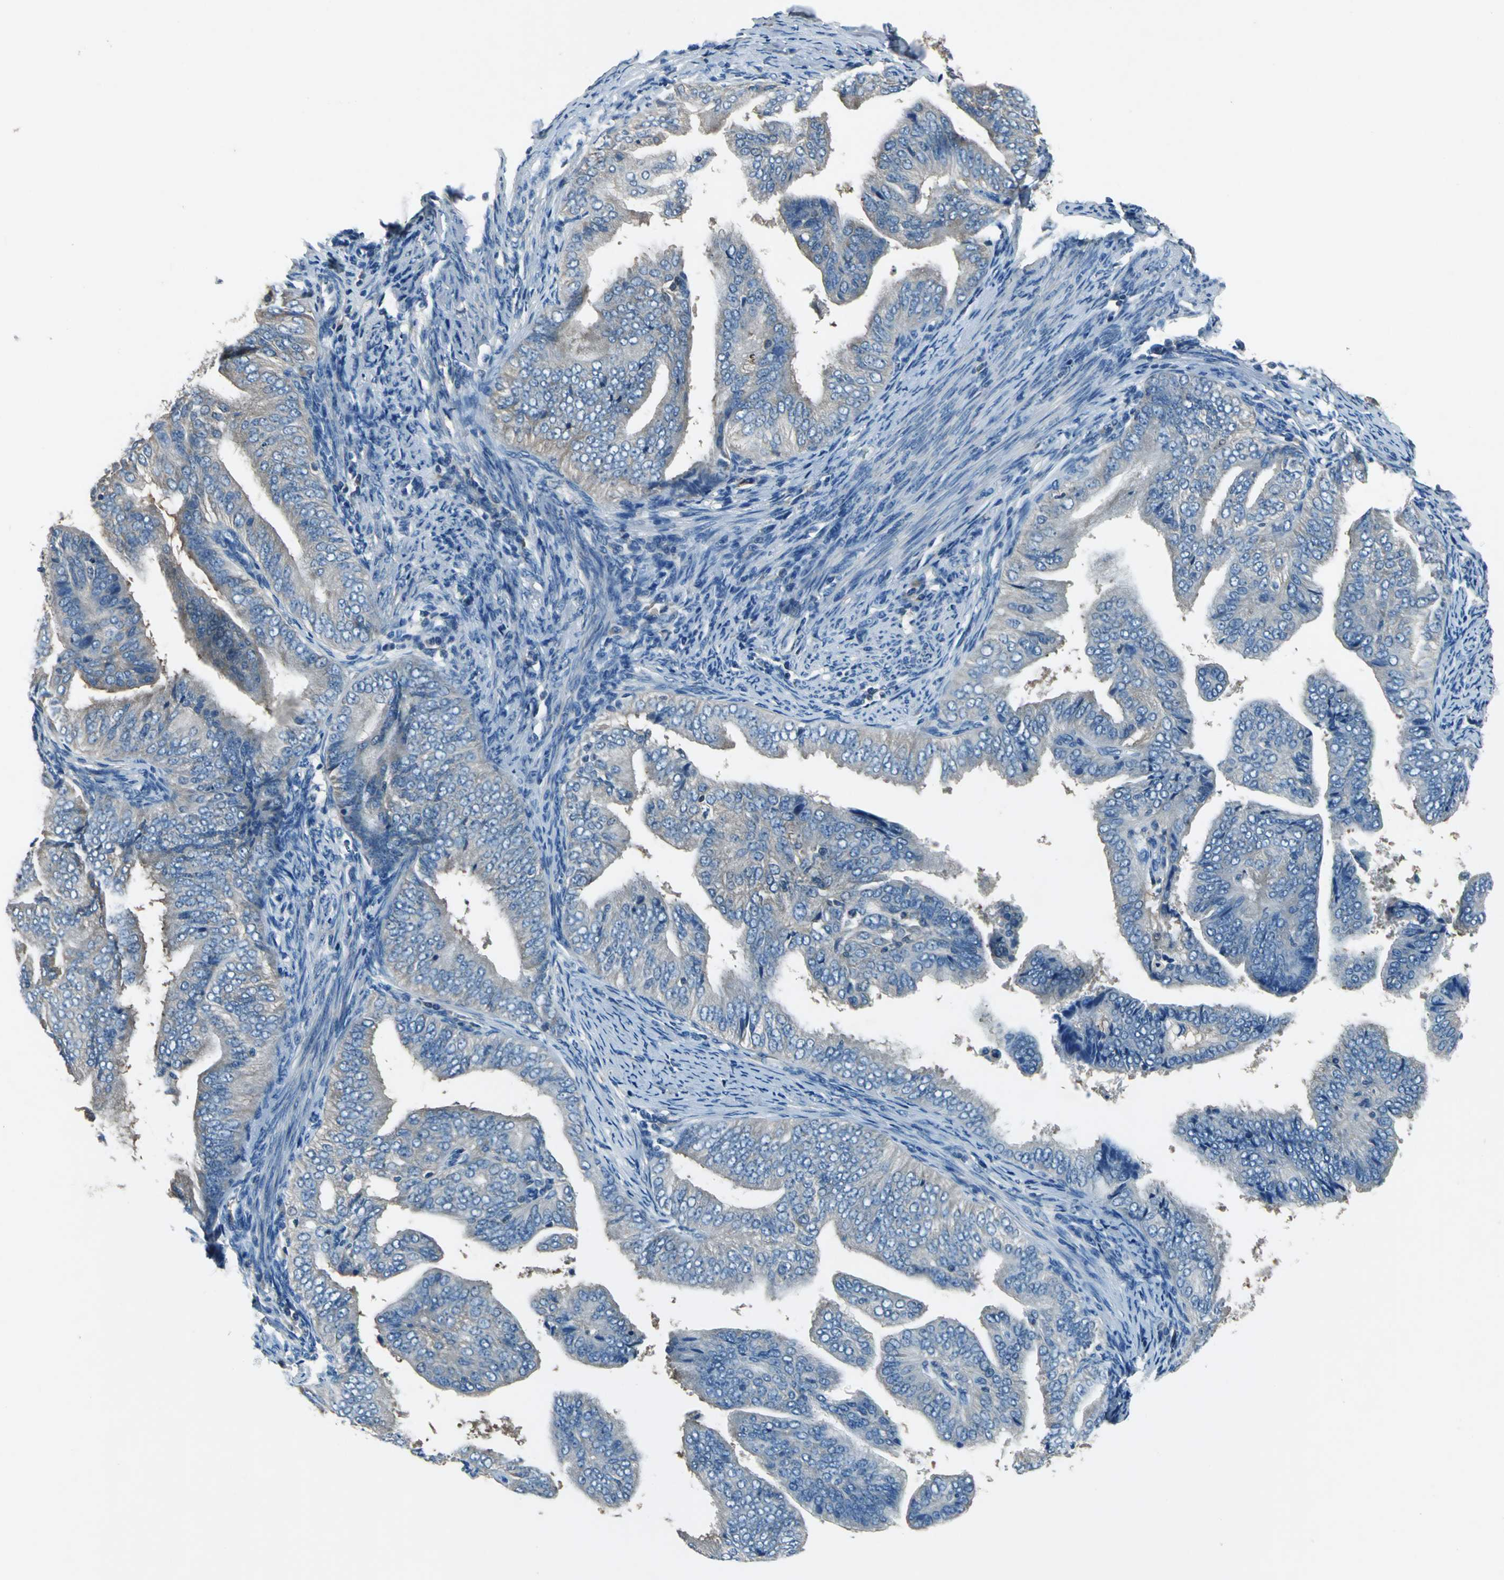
{"staining": {"intensity": "weak", "quantity": "<25%", "location": "cytoplasmic/membranous"}, "tissue": "endometrial cancer", "cell_type": "Tumor cells", "image_type": "cancer", "snomed": [{"axis": "morphology", "description": "Adenocarcinoma, NOS"}, {"axis": "topography", "description": "Endometrium"}], "caption": "There is no significant positivity in tumor cells of endometrial cancer (adenocarcinoma).", "gene": "PRKCA", "patient": {"sex": "female", "age": 58}}